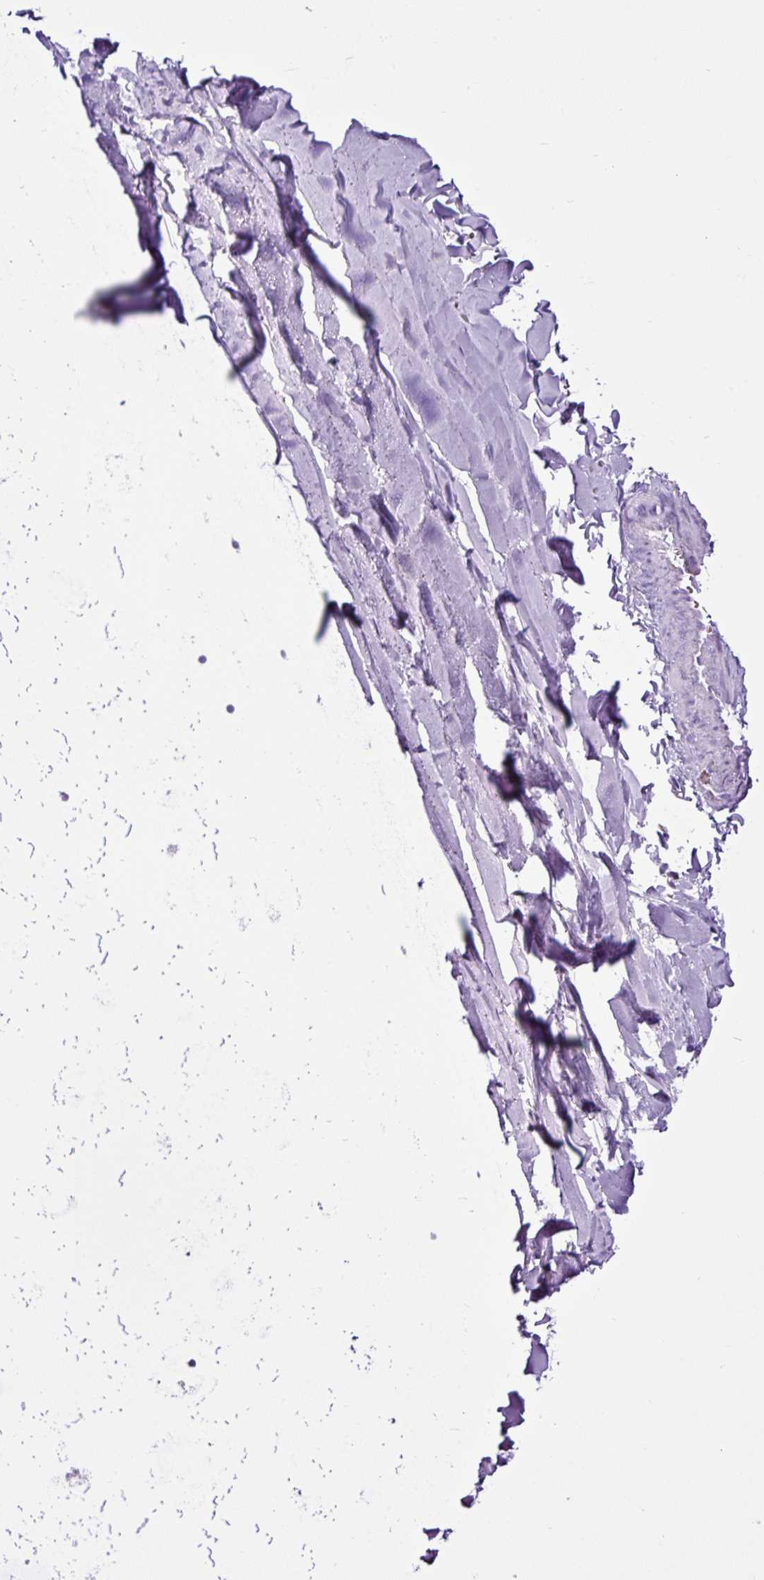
{"staining": {"intensity": "negative", "quantity": "none", "location": "none"}, "tissue": "soft tissue", "cell_type": "Fibroblasts", "image_type": "normal", "snomed": [{"axis": "morphology", "description": "Normal tissue, NOS"}, {"axis": "morphology", "description": "Squamous cell carcinoma, NOS"}, {"axis": "topography", "description": "Bronchus"}, {"axis": "topography", "description": "Lung"}], "caption": "This is an IHC photomicrograph of unremarkable human soft tissue. There is no expression in fibroblasts.", "gene": "LILRB4", "patient": {"sex": "female", "age": 70}}